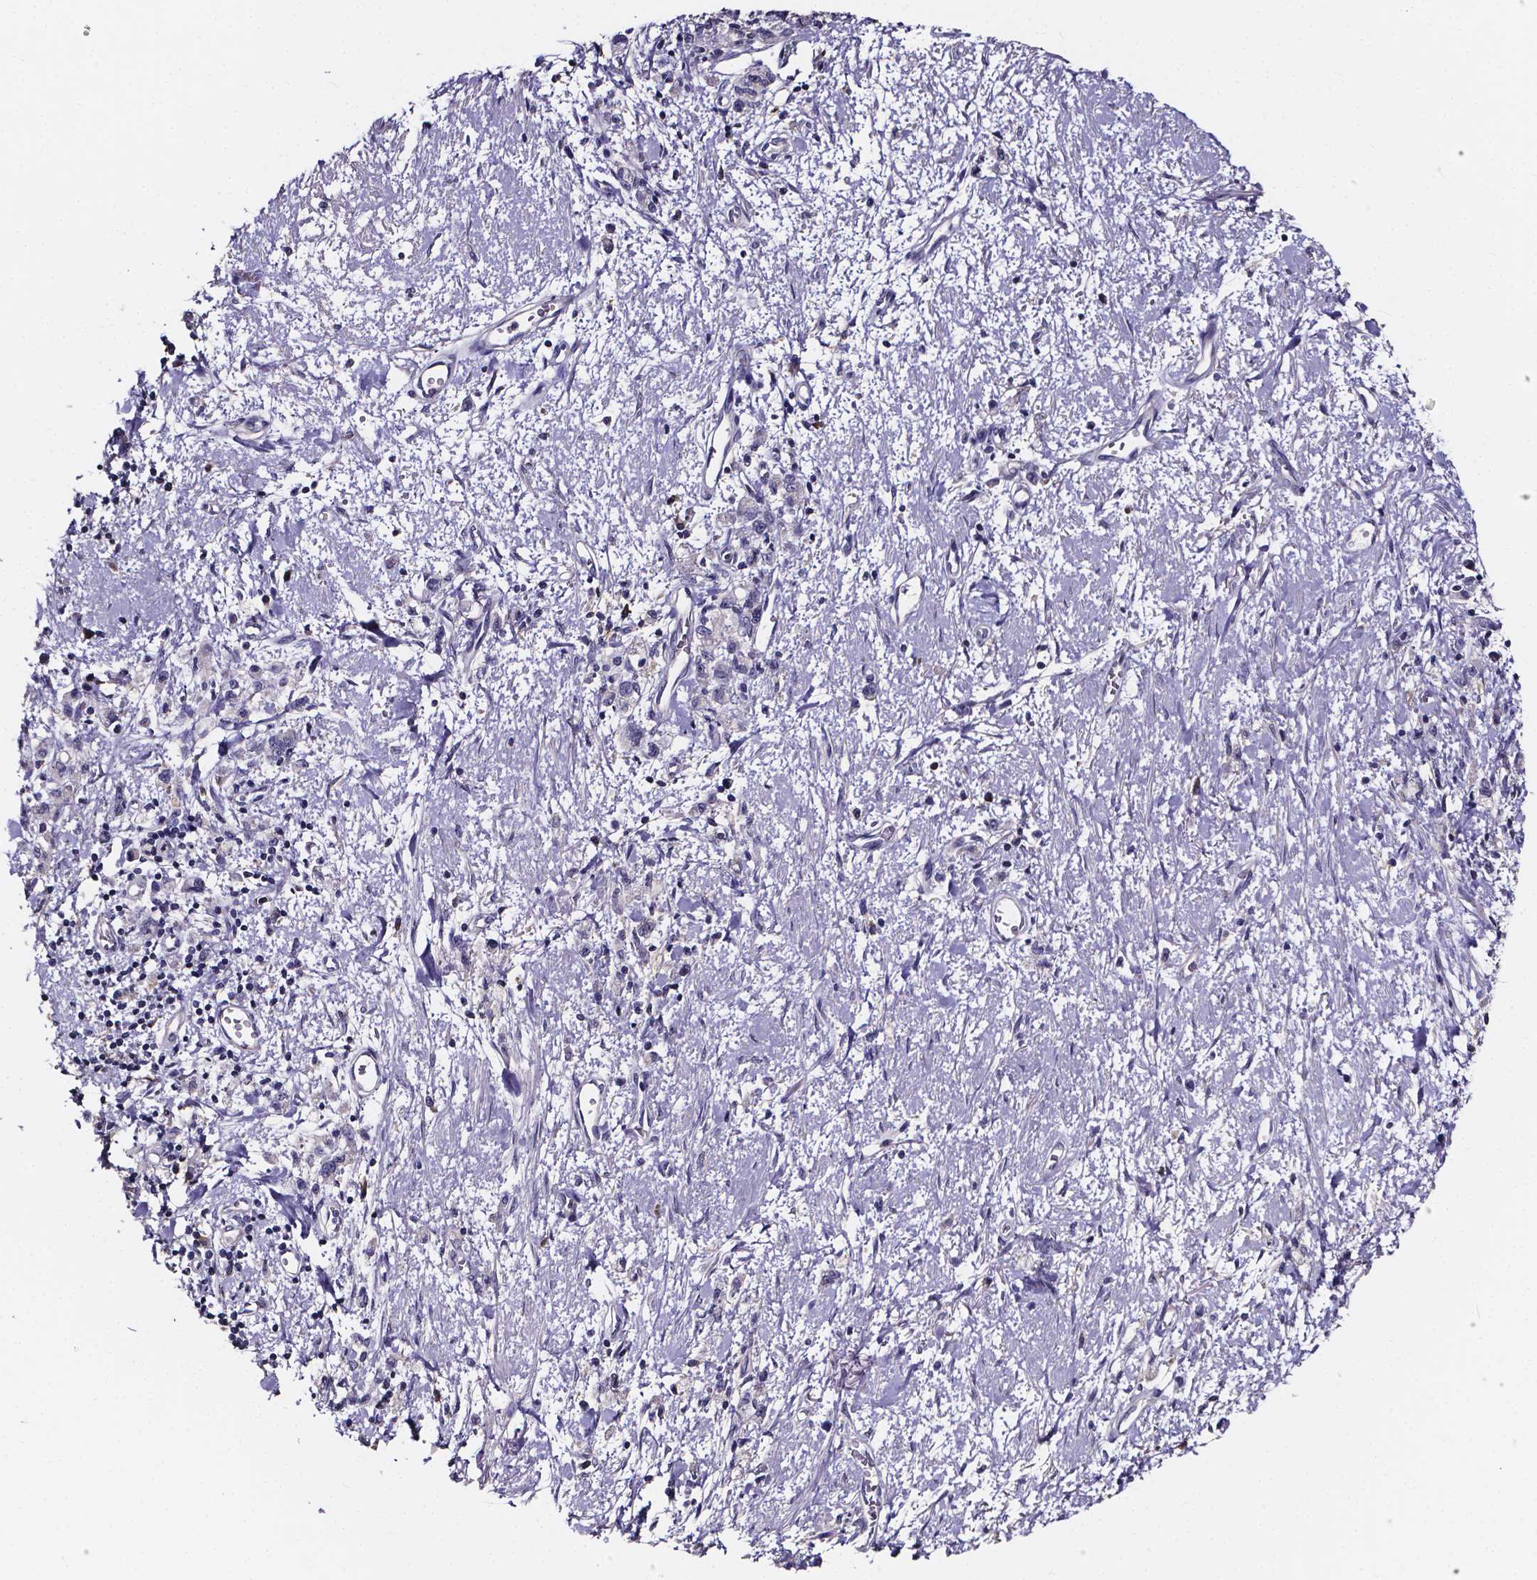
{"staining": {"intensity": "negative", "quantity": "none", "location": "none"}, "tissue": "stomach cancer", "cell_type": "Tumor cells", "image_type": "cancer", "snomed": [{"axis": "morphology", "description": "Adenocarcinoma, NOS"}, {"axis": "topography", "description": "Stomach"}], "caption": "There is no significant positivity in tumor cells of adenocarcinoma (stomach).", "gene": "SPOCD1", "patient": {"sex": "male", "age": 77}}